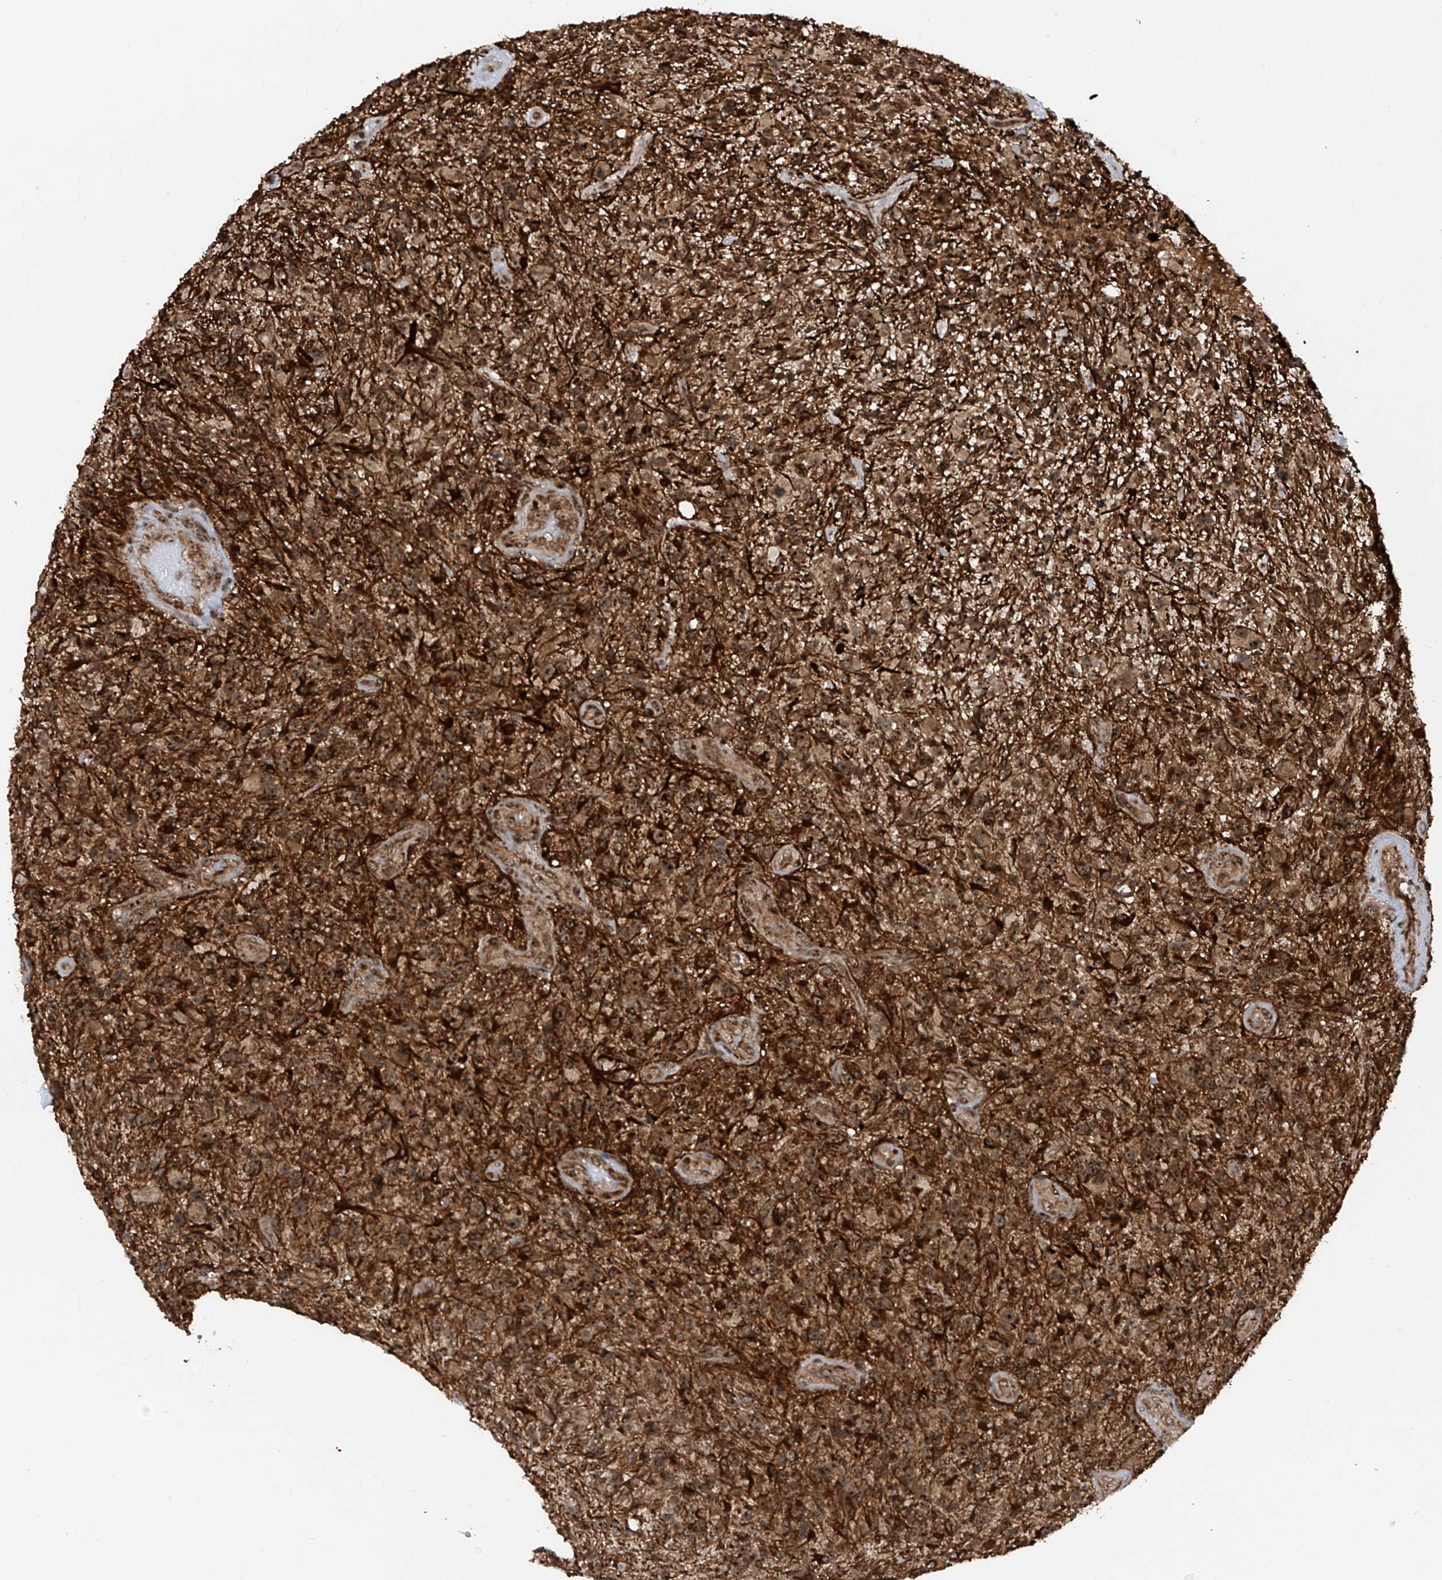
{"staining": {"intensity": "moderate", "quantity": ">75%", "location": "cytoplasmic/membranous,nuclear"}, "tissue": "glioma", "cell_type": "Tumor cells", "image_type": "cancer", "snomed": [{"axis": "morphology", "description": "Glioma, malignant, High grade"}, {"axis": "topography", "description": "Brain"}], "caption": "This photomicrograph reveals glioma stained with immunohistochemistry to label a protein in brown. The cytoplasmic/membranous and nuclear of tumor cells show moderate positivity for the protein. Nuclei are counter-stained blue.", "gene": "C1orf131", "patient": {"sex": "male", "age": 47}}